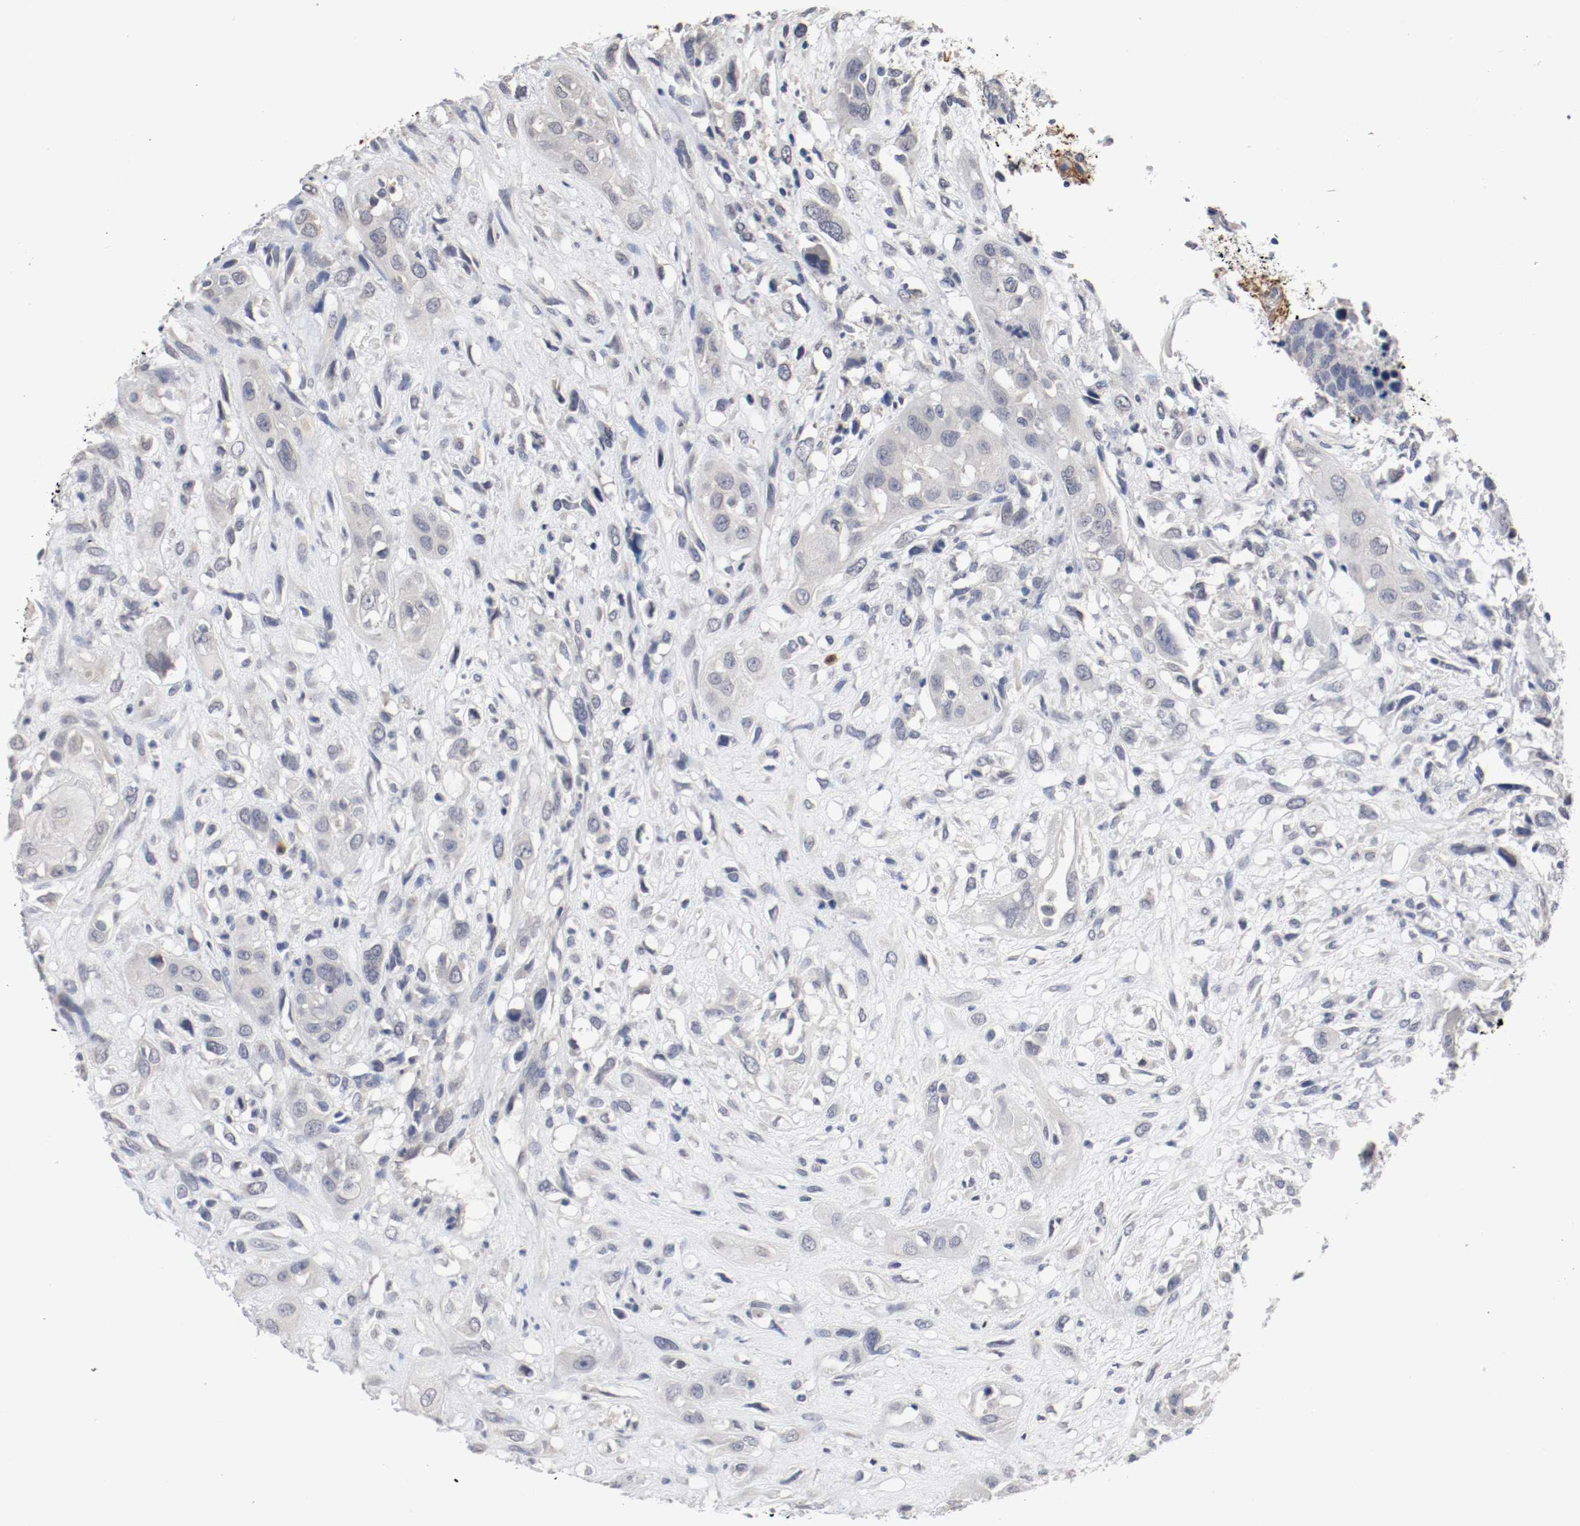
{"staining": {"intensity": "negative", "quantity": "none", "location": "none"}, "tissue": "head and neck cancer", "cell_type": "Tumor cells", "image_type": "cancer", "snomed": [{"axis": "morphology", "description": "Necrosis, NOS"}, {"axis": "morphology", "description": "Neoplasm, malignant, NOS"}, {"axis": "topography", "description": "Salivary gland"}, {"axis": "topography", "description": "Head-Neck"}], "caption": "The immunohistochemistry (IHC) photomicrograph has no significant positivity in tumor cells of head and neck cancer (malignant neoplasm) tissue.", "gene": "CEBPE", "patient": {"sex": "male", "age": 43}}